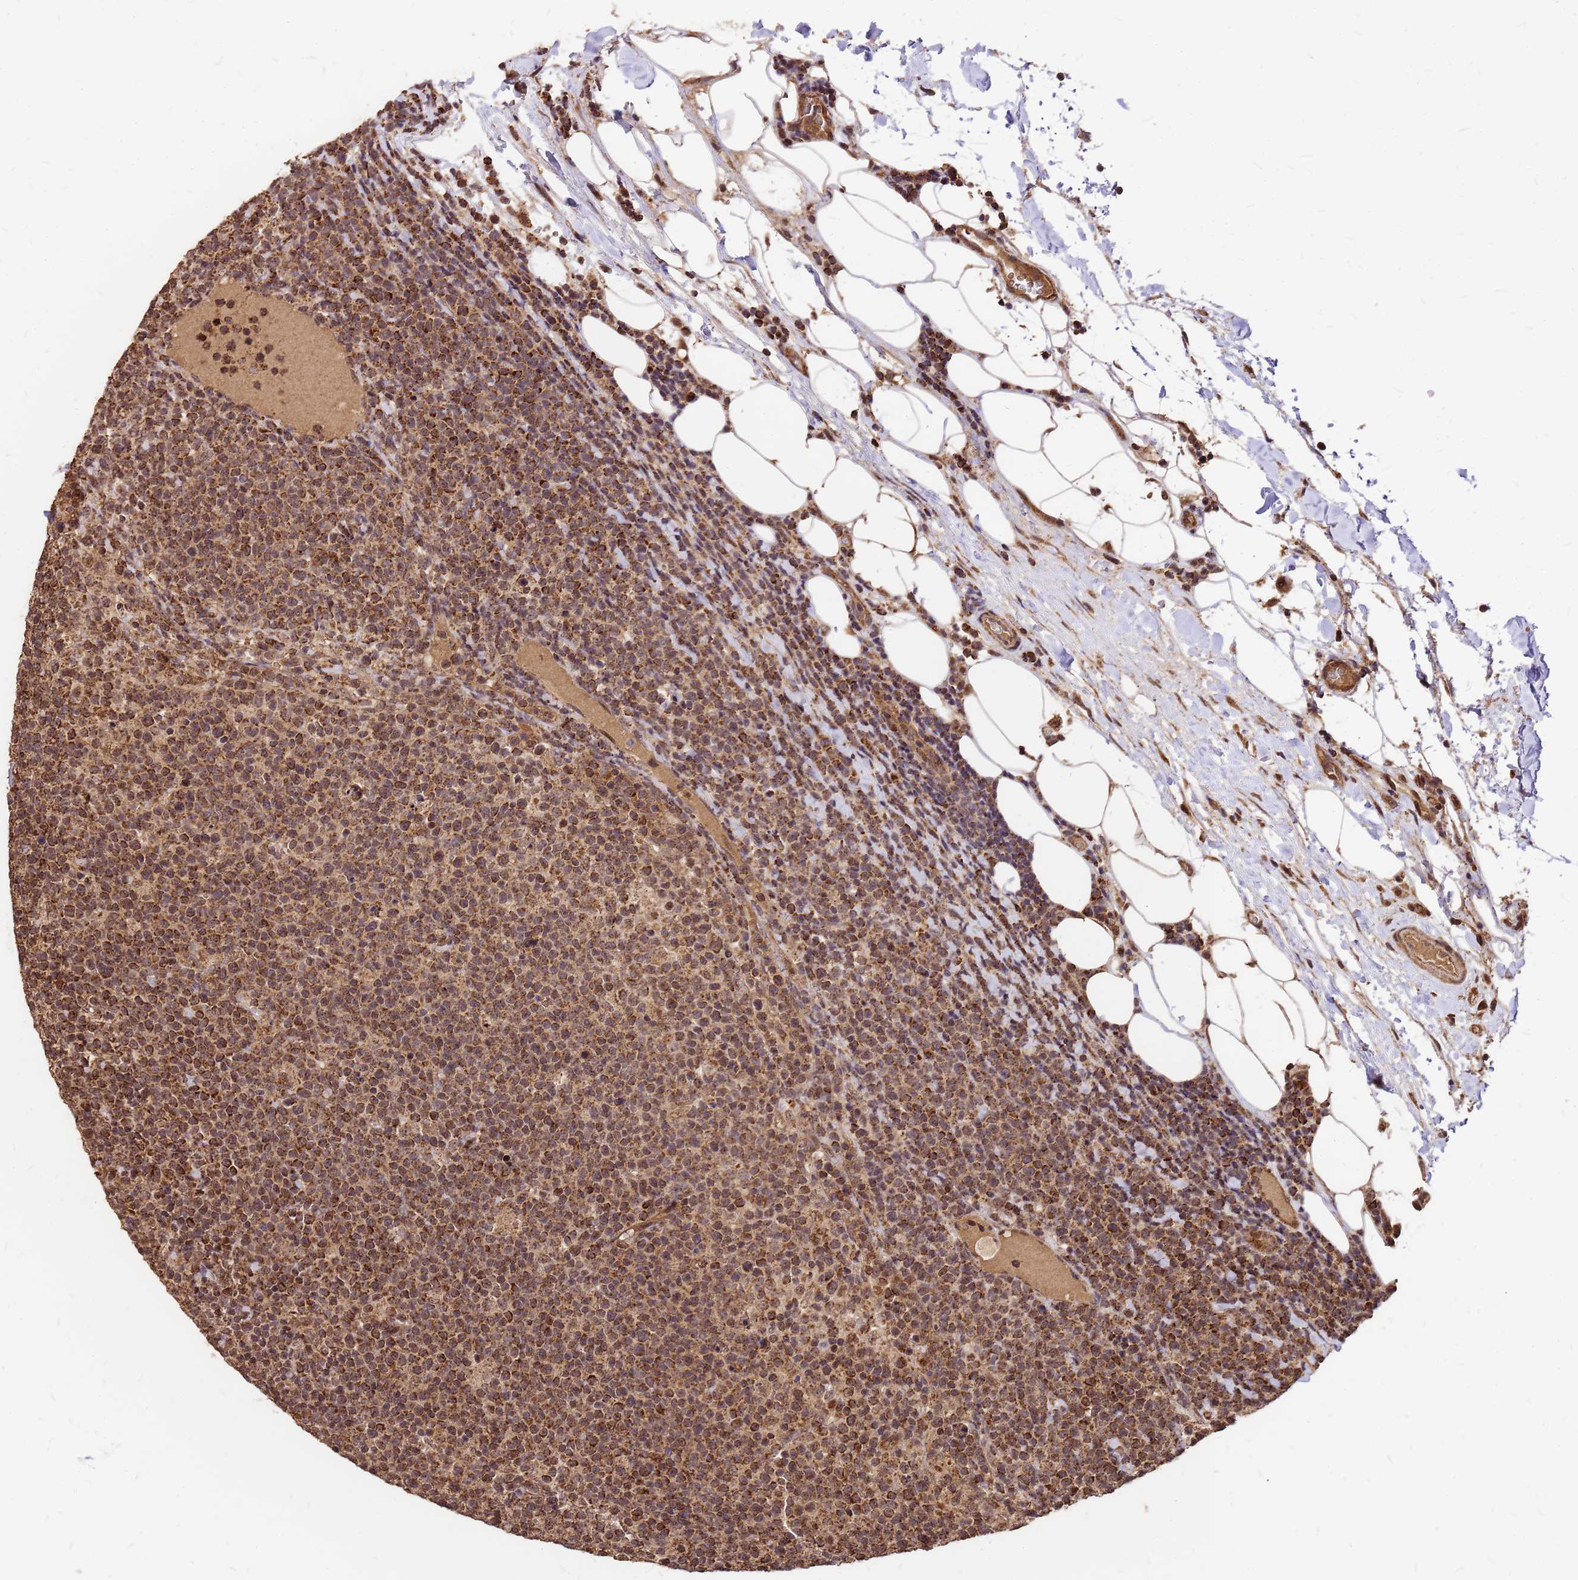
{"staining": {"intensity": "moderate", "quantity": ">75%", "location": "cytoplasmic/membranous,nuclear"}, "tissue": "lymphoma", "cell_type": "Tumor cells", "image_type": "cancer", "snomed": [{"axis": "morphology", "description": "Malignant lymphoma, non-Hodgkin's type, High grade"}, {"axis": "topography", "description": "Lymph node"}], "caption": "Immunohistochemistry (IHC) (DAB (3,3'-diaminobenzidine)) staining of lymphoma reveals moderate cytoplasmic/membranous and nuclear protein positivity in approximately >75% of tumor cells.", "gene": "GPATCH8", "patient": {"sex": "male", "age": 61}}